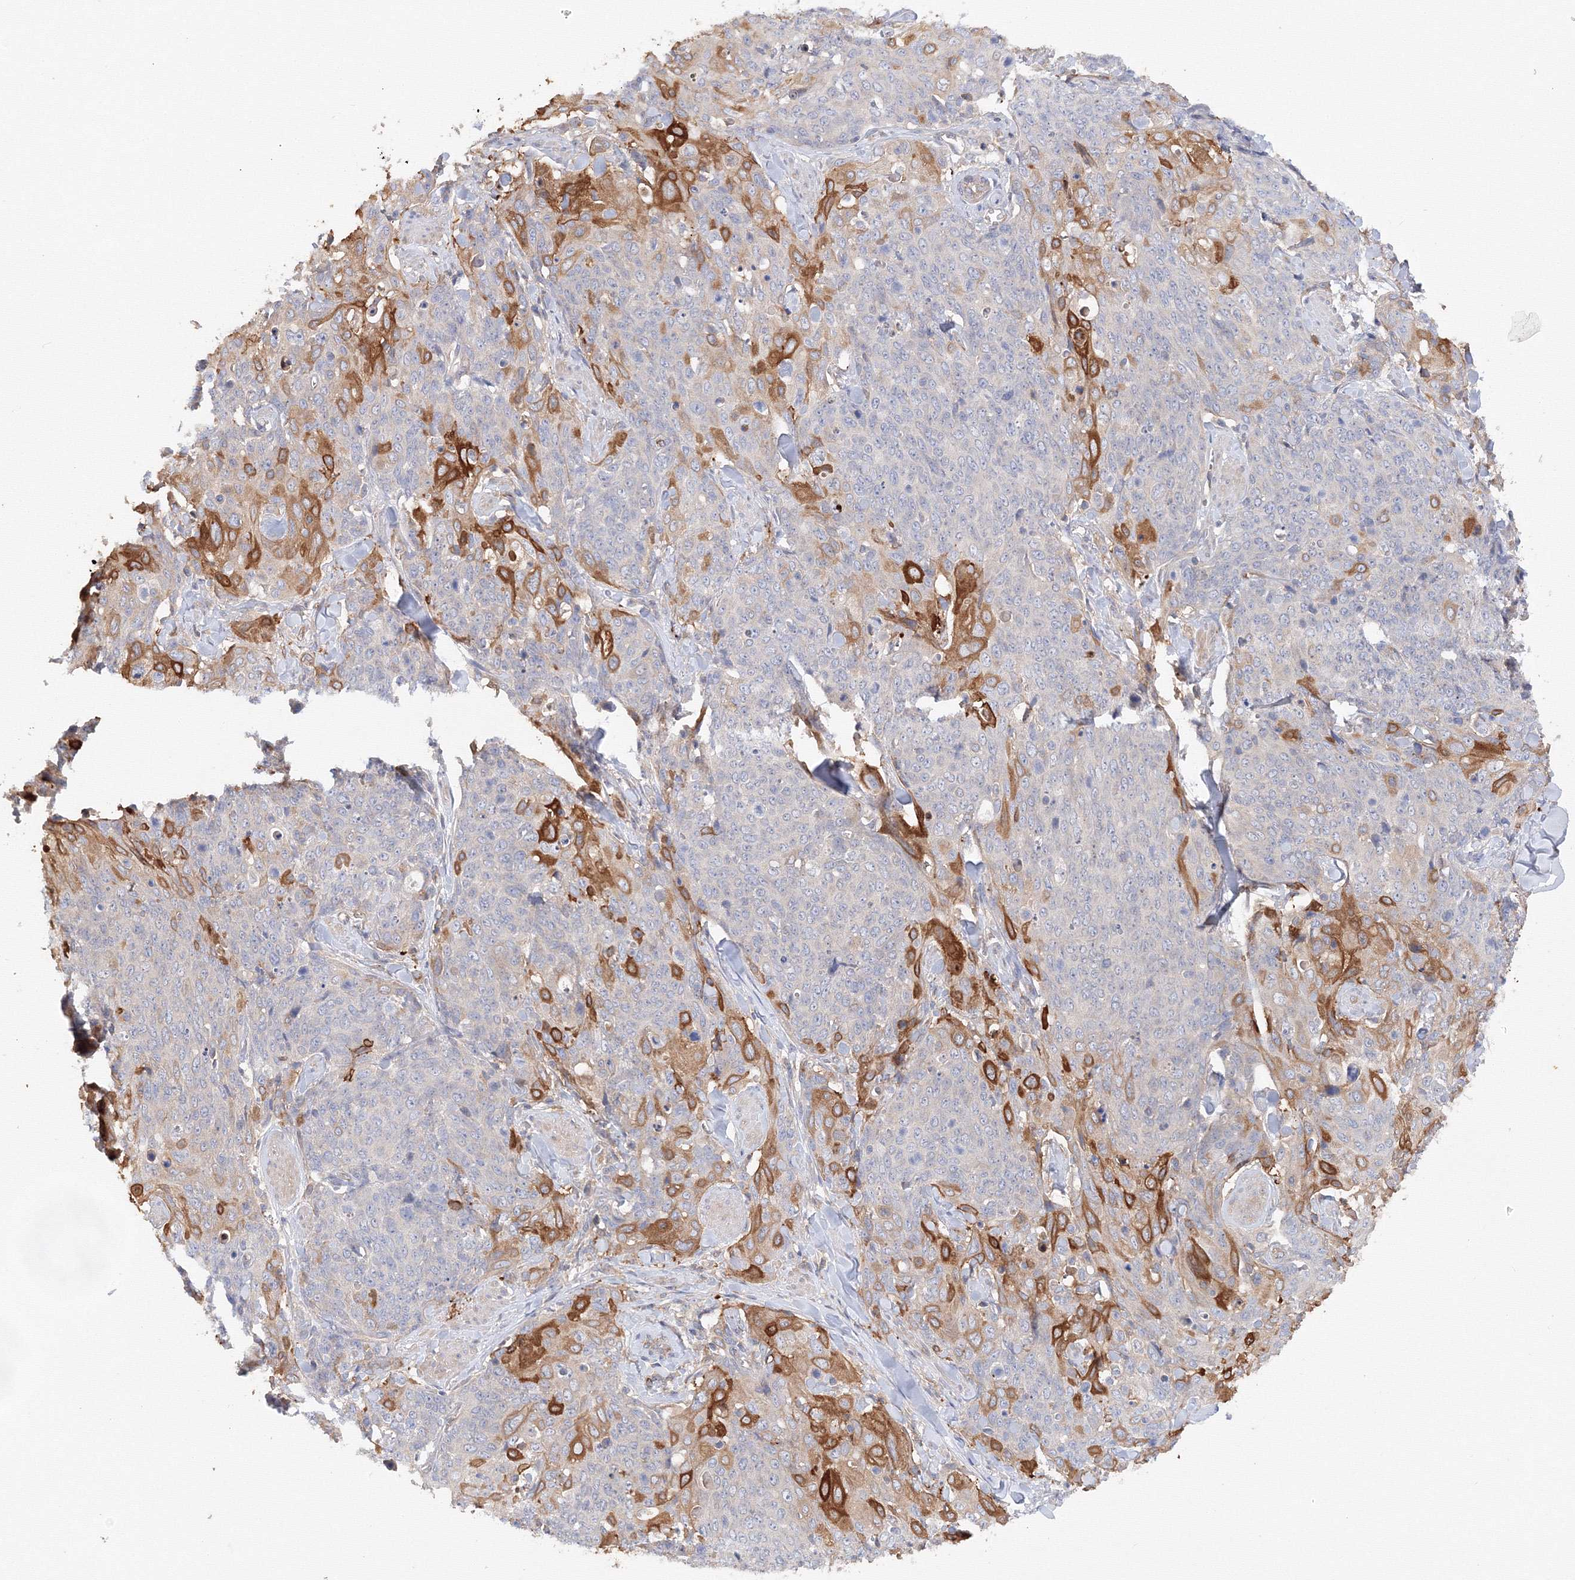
{"staining": {"intensity": "moderate", "quantity": "25%-75%", "location": "cytoplasmic/membranous"}, "tissue": "skin cancer", "cell_type": "Tumor cells", "image_type": "cancer", "snomed": [{"axis": "morphology", "description": "Squamous cell carcinoma, NOS"}, {"axis": "topography", "description": "Skin"}, {"axis": "topography", "description": "Vulva"}], "caption": "This is a micrograph of immunohistochemistry (IHC) staining of squamous cell carcinoma (skin), which shows moderate positivity in the cytoplasmic/membranous of tumor cells.", "gene": "DIS3L2", "patient": {"sex": "female", "age": 85}}